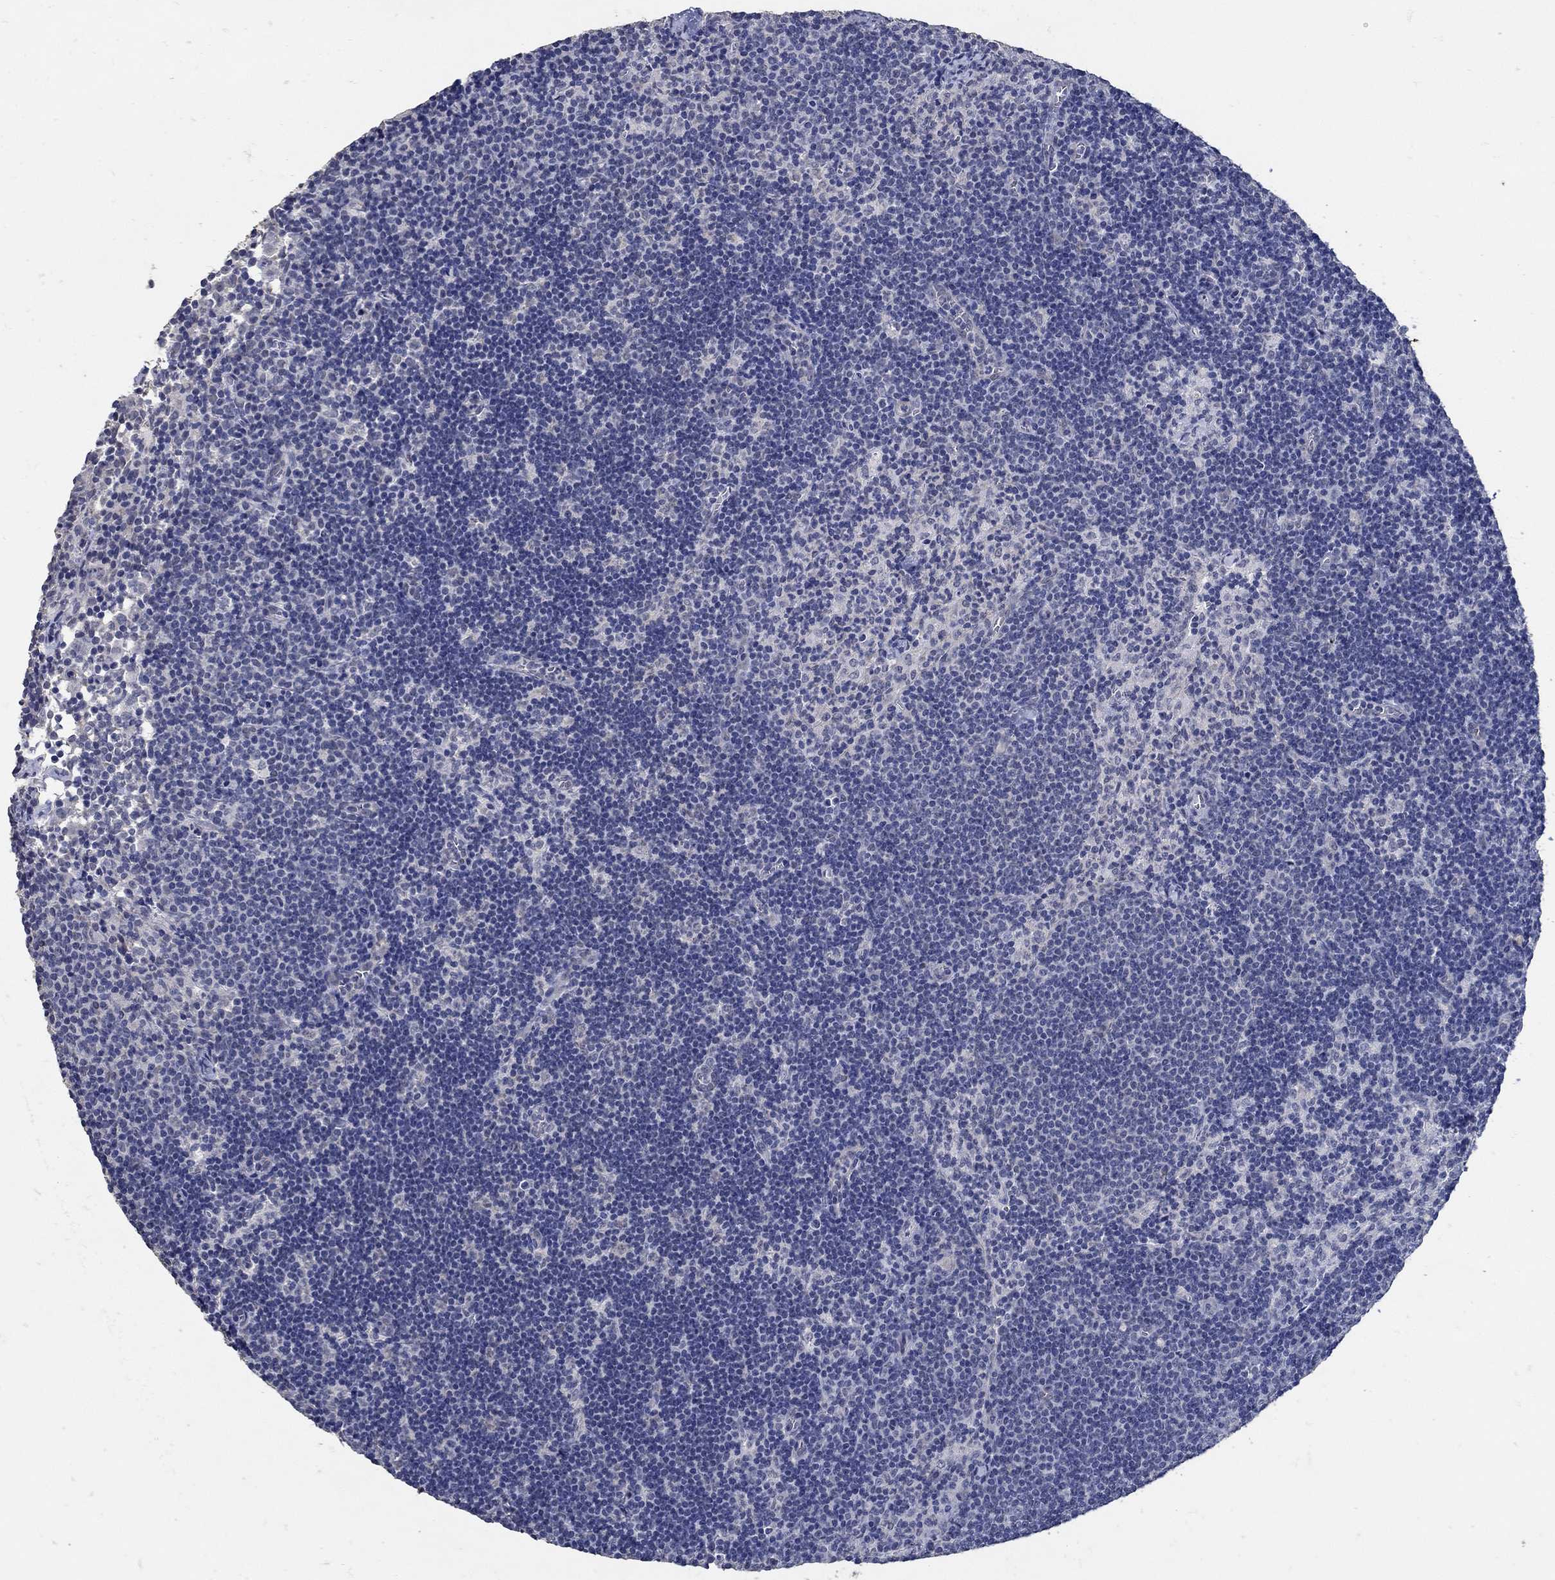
{"staining": {"intensity": "negative", "quantity": "none", "location": "none"}, "tissue": "lymph node", "cell_type": "Germinal center cells", "image_type": "normal", "snomed": [{"axis": "morphology", "description": "Normal tissue, NOS"}, {"axis": "topography", "description": "Lymph node"}], "caption": "DAB immunohistochemical staining of benign lymph node exhibits no significant staining in germinal center cells.", "gene": "KCNN3", "patient": {"sex": "female", "age": 34}}